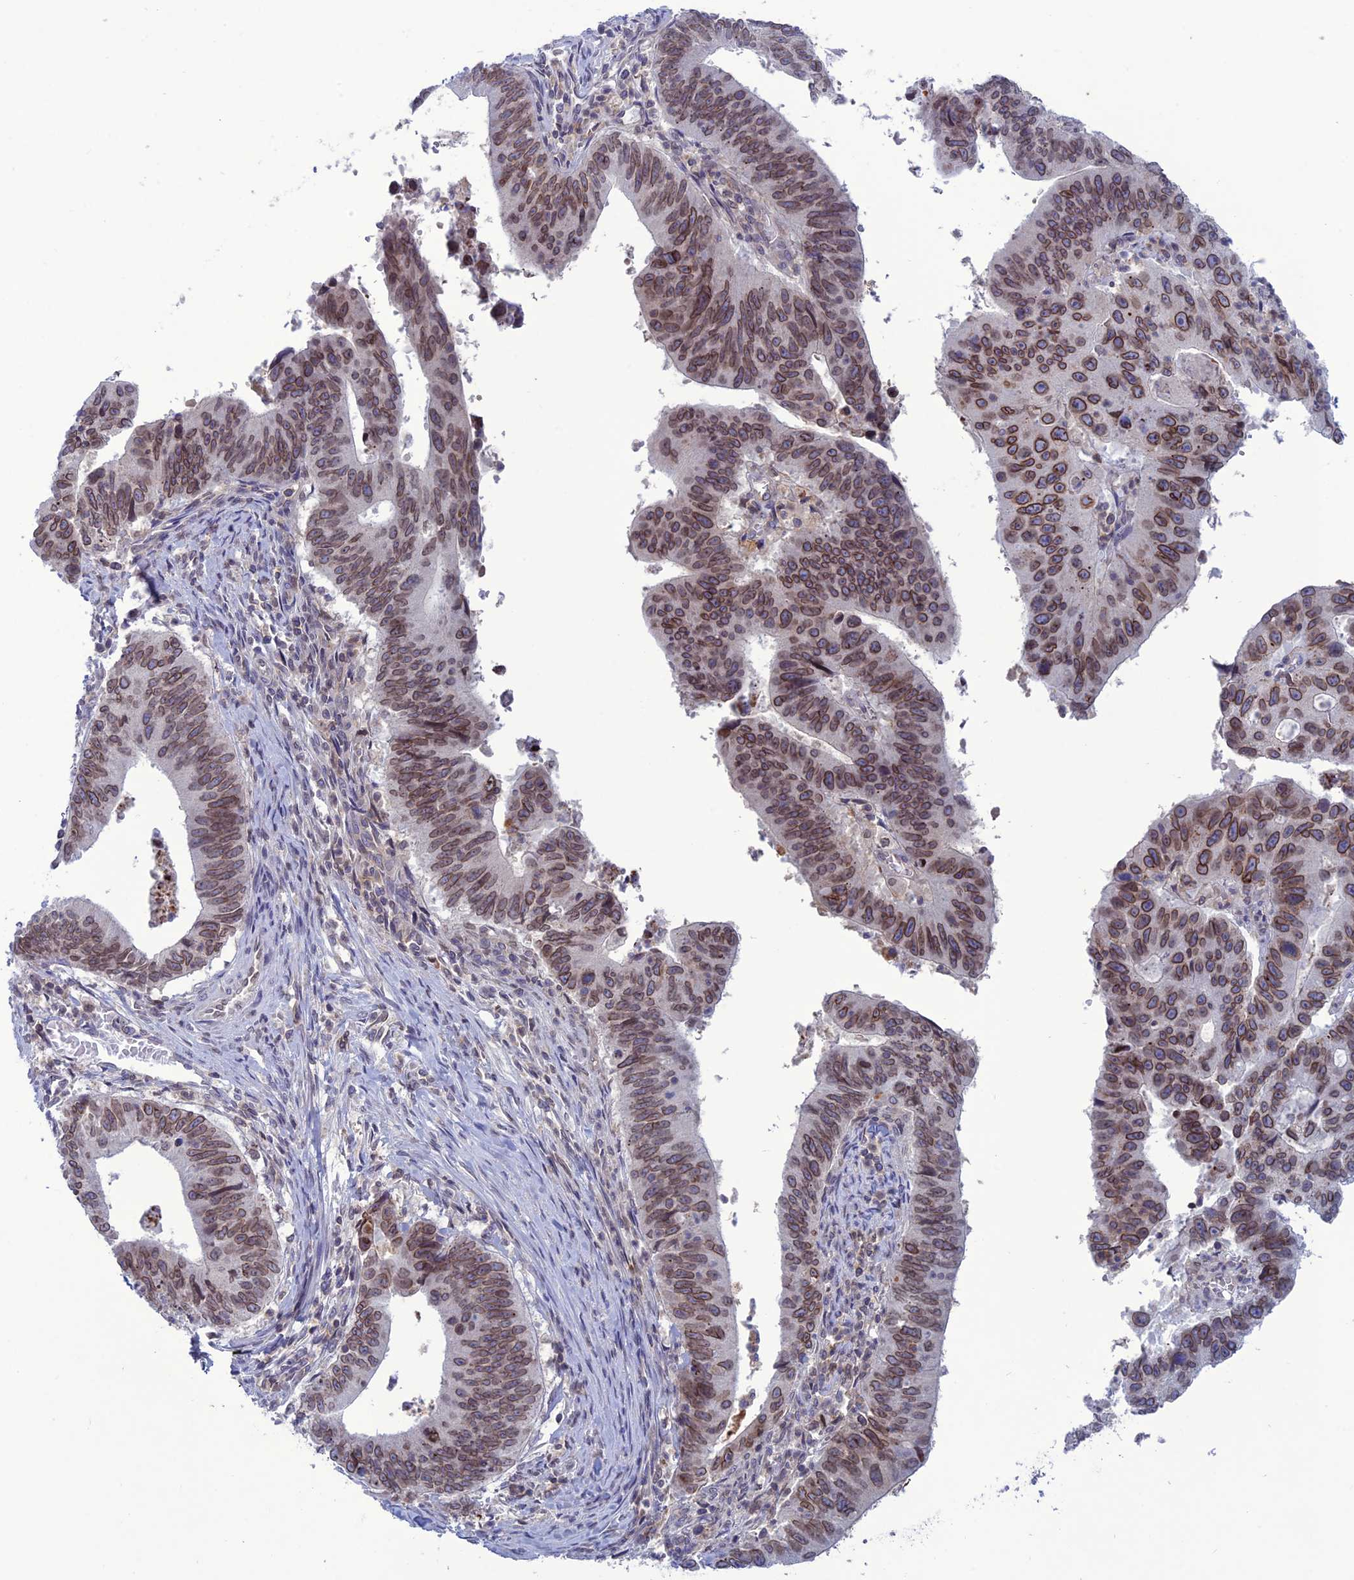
{"staining": {"intensity": "moderate", "quantity": ">75%", "location": "cytoplasmic/membranous,nuclear"}, "tissue": "stomach cancer", "cell_type": "Tumor cells", "image_type": "cancer", "snomed": [{"axis": "morphology", "description": "Adenocarcinoma, NOS"}, {"axis": "topography", "description": "Stomach"}], "caption": "Immunohistochemical staining of human stomach cancer (adenocarcinoma) reveals medium levels of moderate cytoplasmic/membranous and nuclear protein staining in approximately >75% of tumor cells.", "gene": "WDR46", "patient": {"sex": "male", "age": 59}}